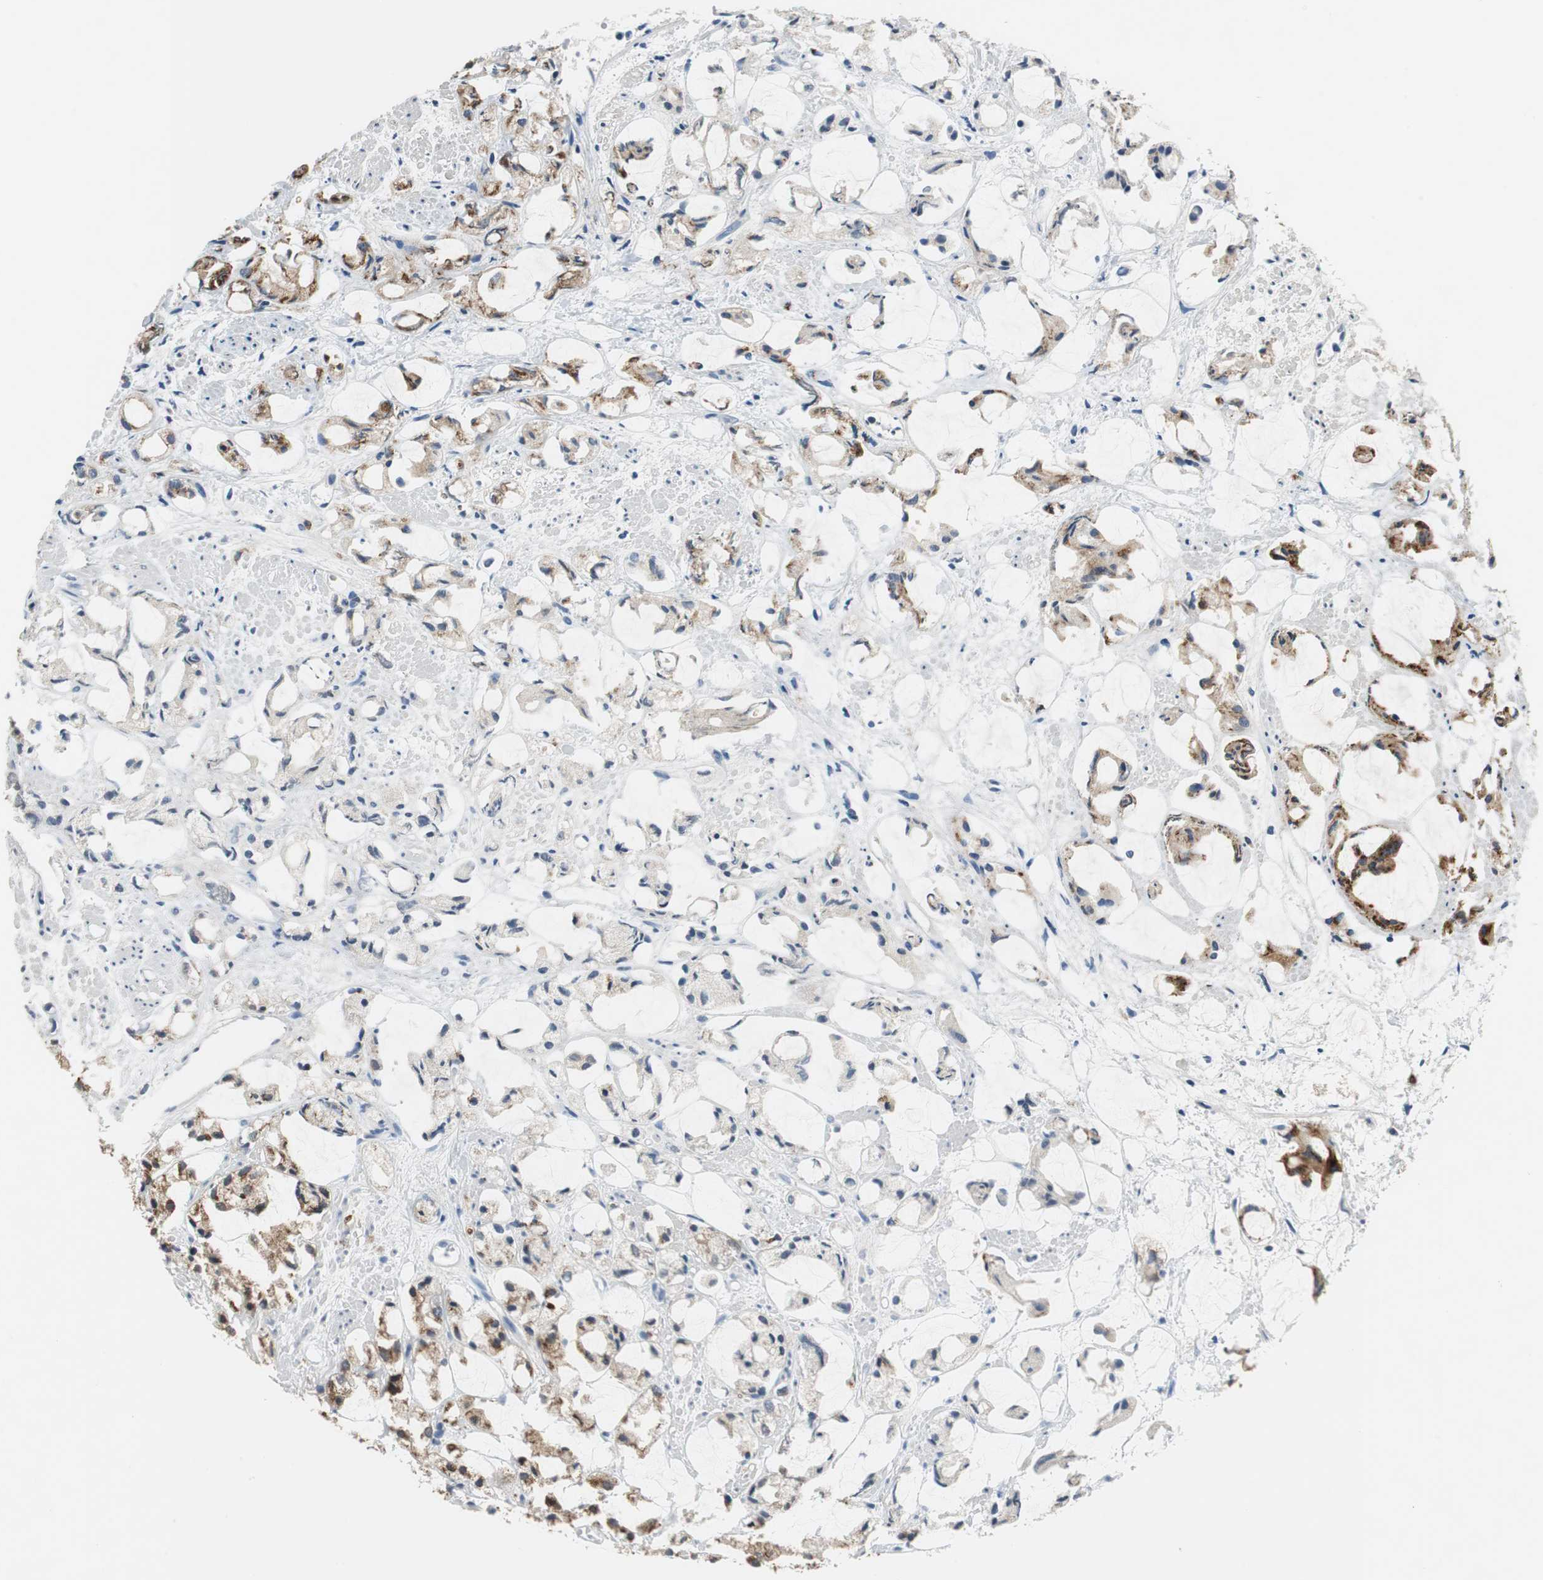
{"staining": {"intensity": "strong", "quantity": ">75%", "location": "cytoplasmic/membranous"}, "tissue": "prostate cancer", "cell_type": "Tumor cells", "image_type": "cancer", "snomed": [{"axis": "morphology", "description": "Adenocarcinoma, High grade"}, {"axis": "topography", "description": "Prostate"}], "caption": "A high-resolution micrograph shows immunohistochemistry staining of prostate adenocarcinoma (high-grade), which reveals strong cytoplasmic/membranous expression in about >75% of tumor cells. The staining was performed using DAB (3,3'-diaminobenzidine), with brown indicating positive protein expression. Nuclei are stained blue with hematoxylin.", "gene": "PLAA", "patient": {"sex": "male", "age": 85}}